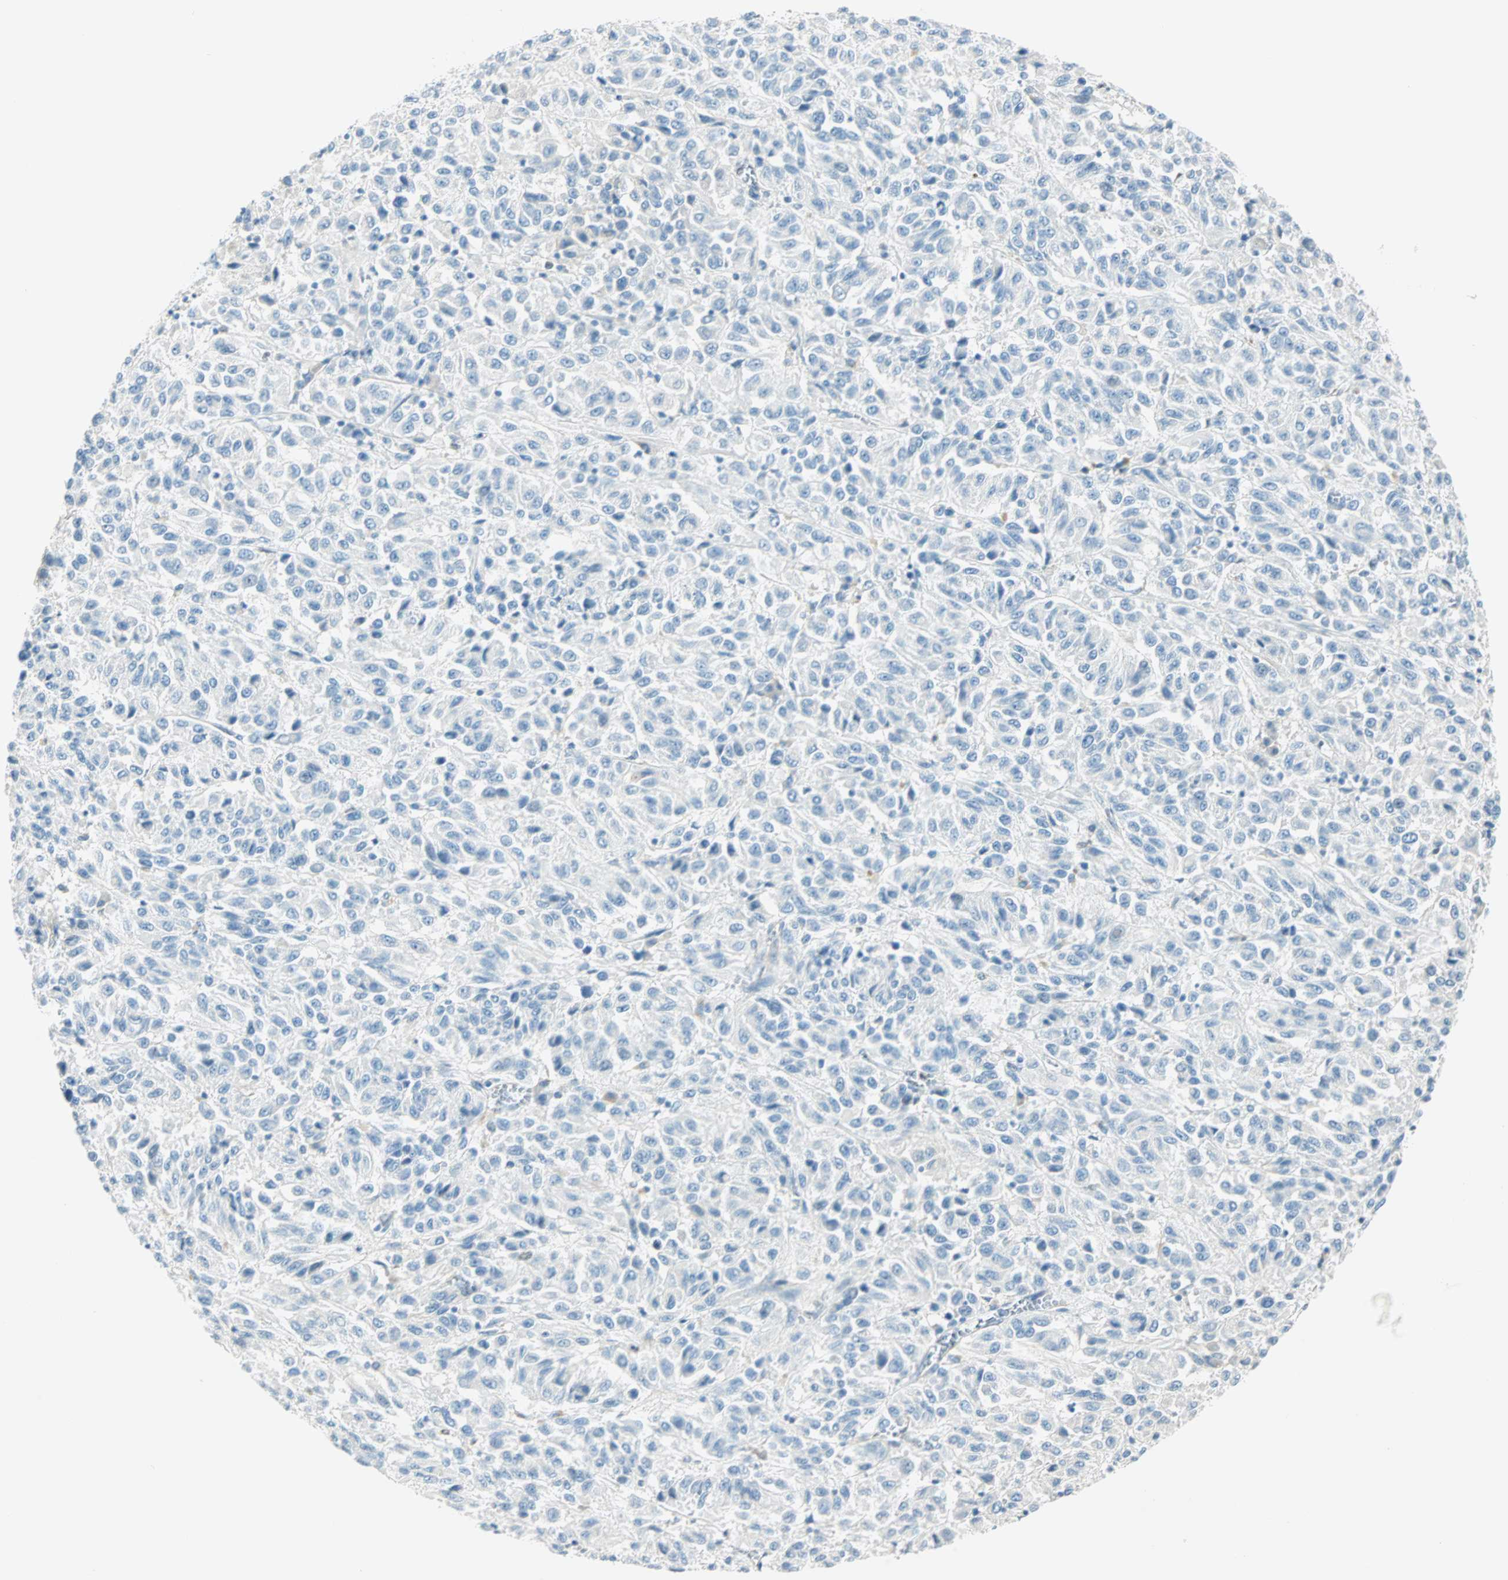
{"staining": {"intensity": "negative", "quantity": "none", "location": "none"}, "tissue": "melanoma", "cell_type": "Tumor cells", "image_type": "cancer", "snomed": [{"axis": "morphology", "description": "Malignant melanoma, Metastatic site"}, {"axis": "topography", "description": "Lung"}], "caption": "Immunohistochemistry (IHC) image of neoplastic tissue: melanoma stained with DAB (3,3'-diaminobenzidine) displays no significant protein positivity in tumor cells.", "gene": "MLLT10", "patient": {"sex": "male", "age": 64}}